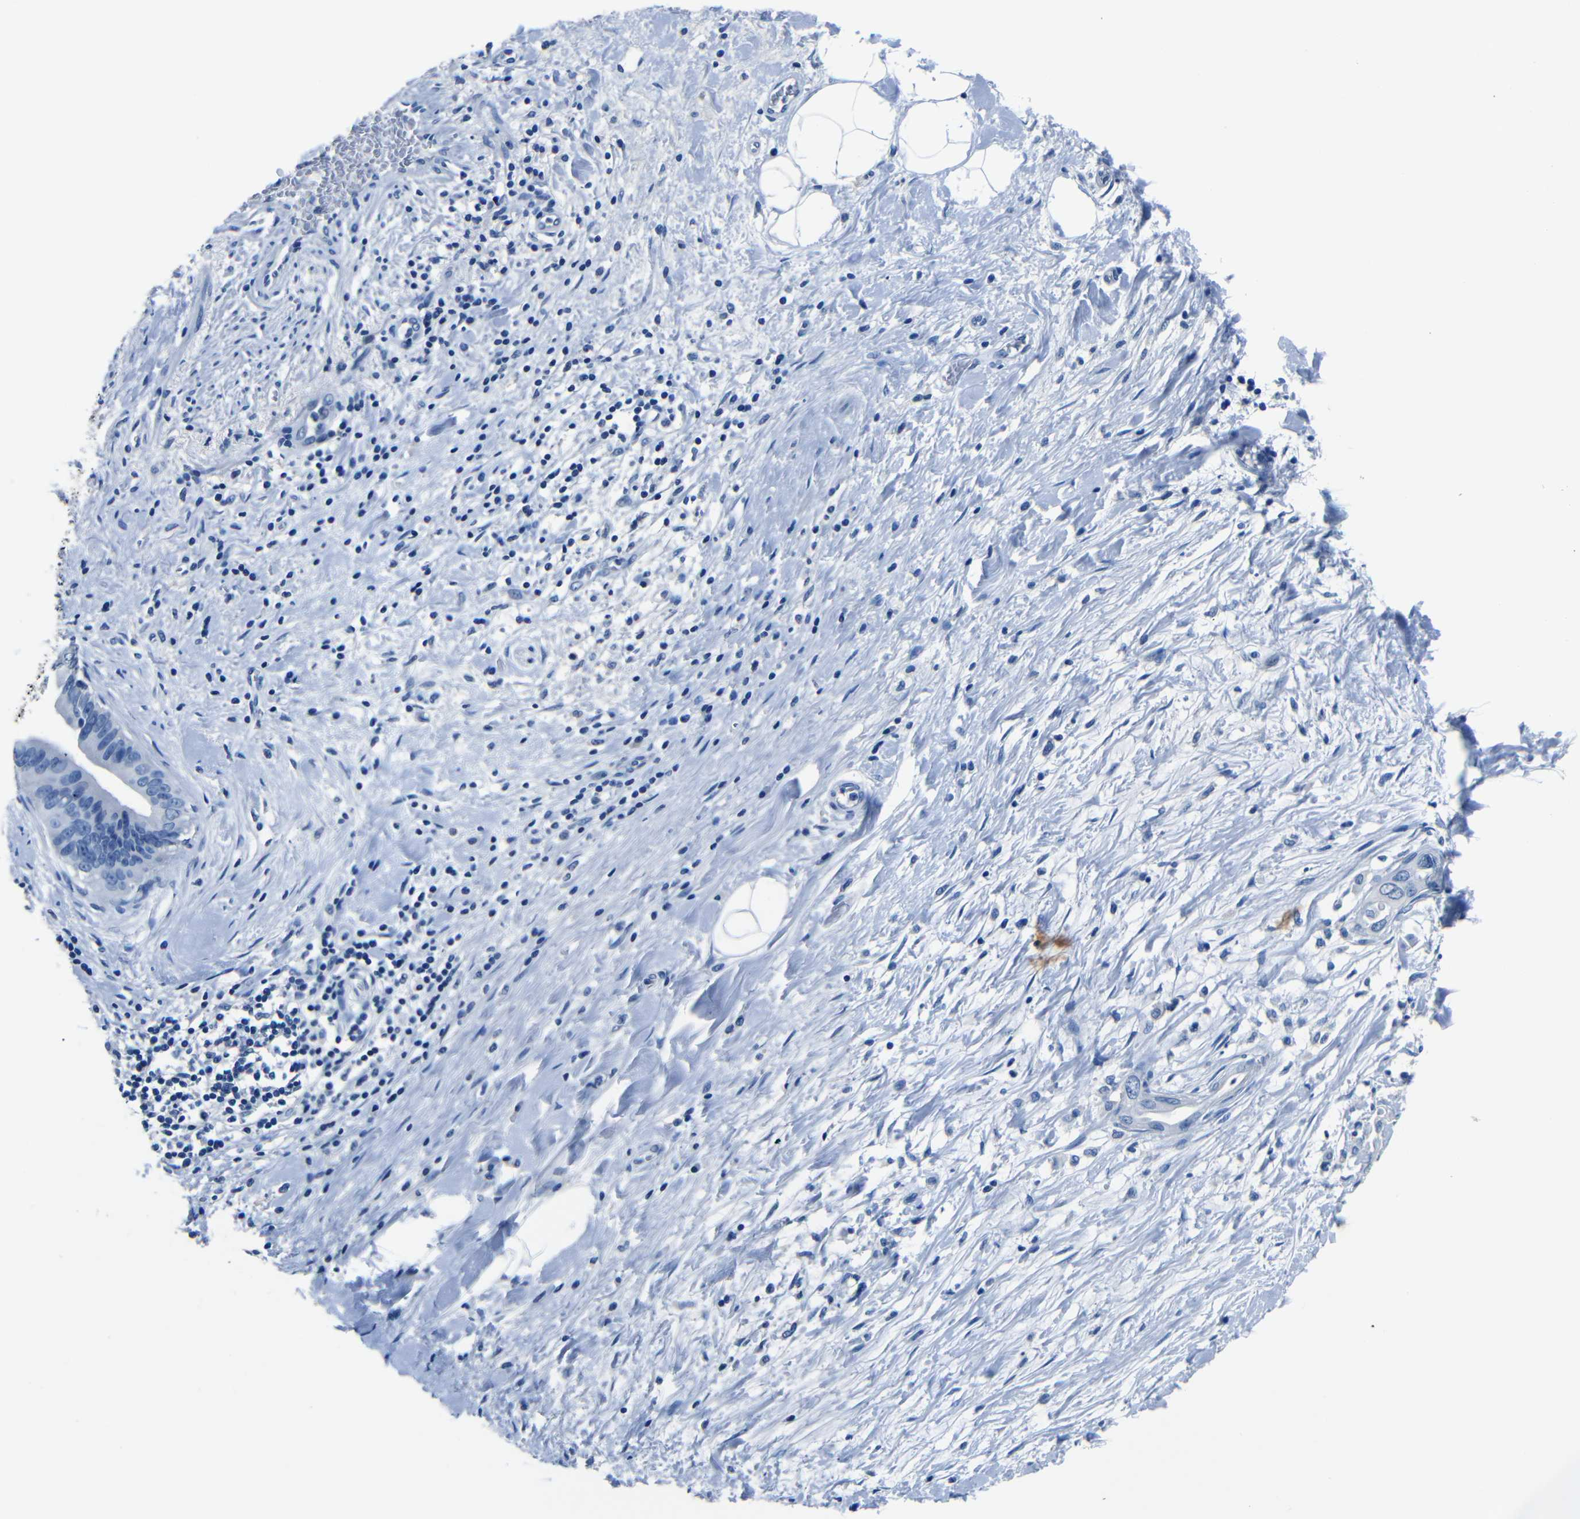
{"staining": {"intensity": "negative", "quantity": "none", "location": "none"}, "tissue": "pancreatic cancer", "cell_type": "Tumor cells", "image_type": "cancer", "snomed": [{"axis": "morphology", "description": "Adenocarcinoma, NOS"}, {"axis": "topography", "description": "Pancreas"}], "caption": "This is a micrograph of IHC staining of adenocarcinoma (pancreatic), which shows no staining in tumor cells.", "gene": "NCMAP", "patient": {"sex": "male", "age": 55}}